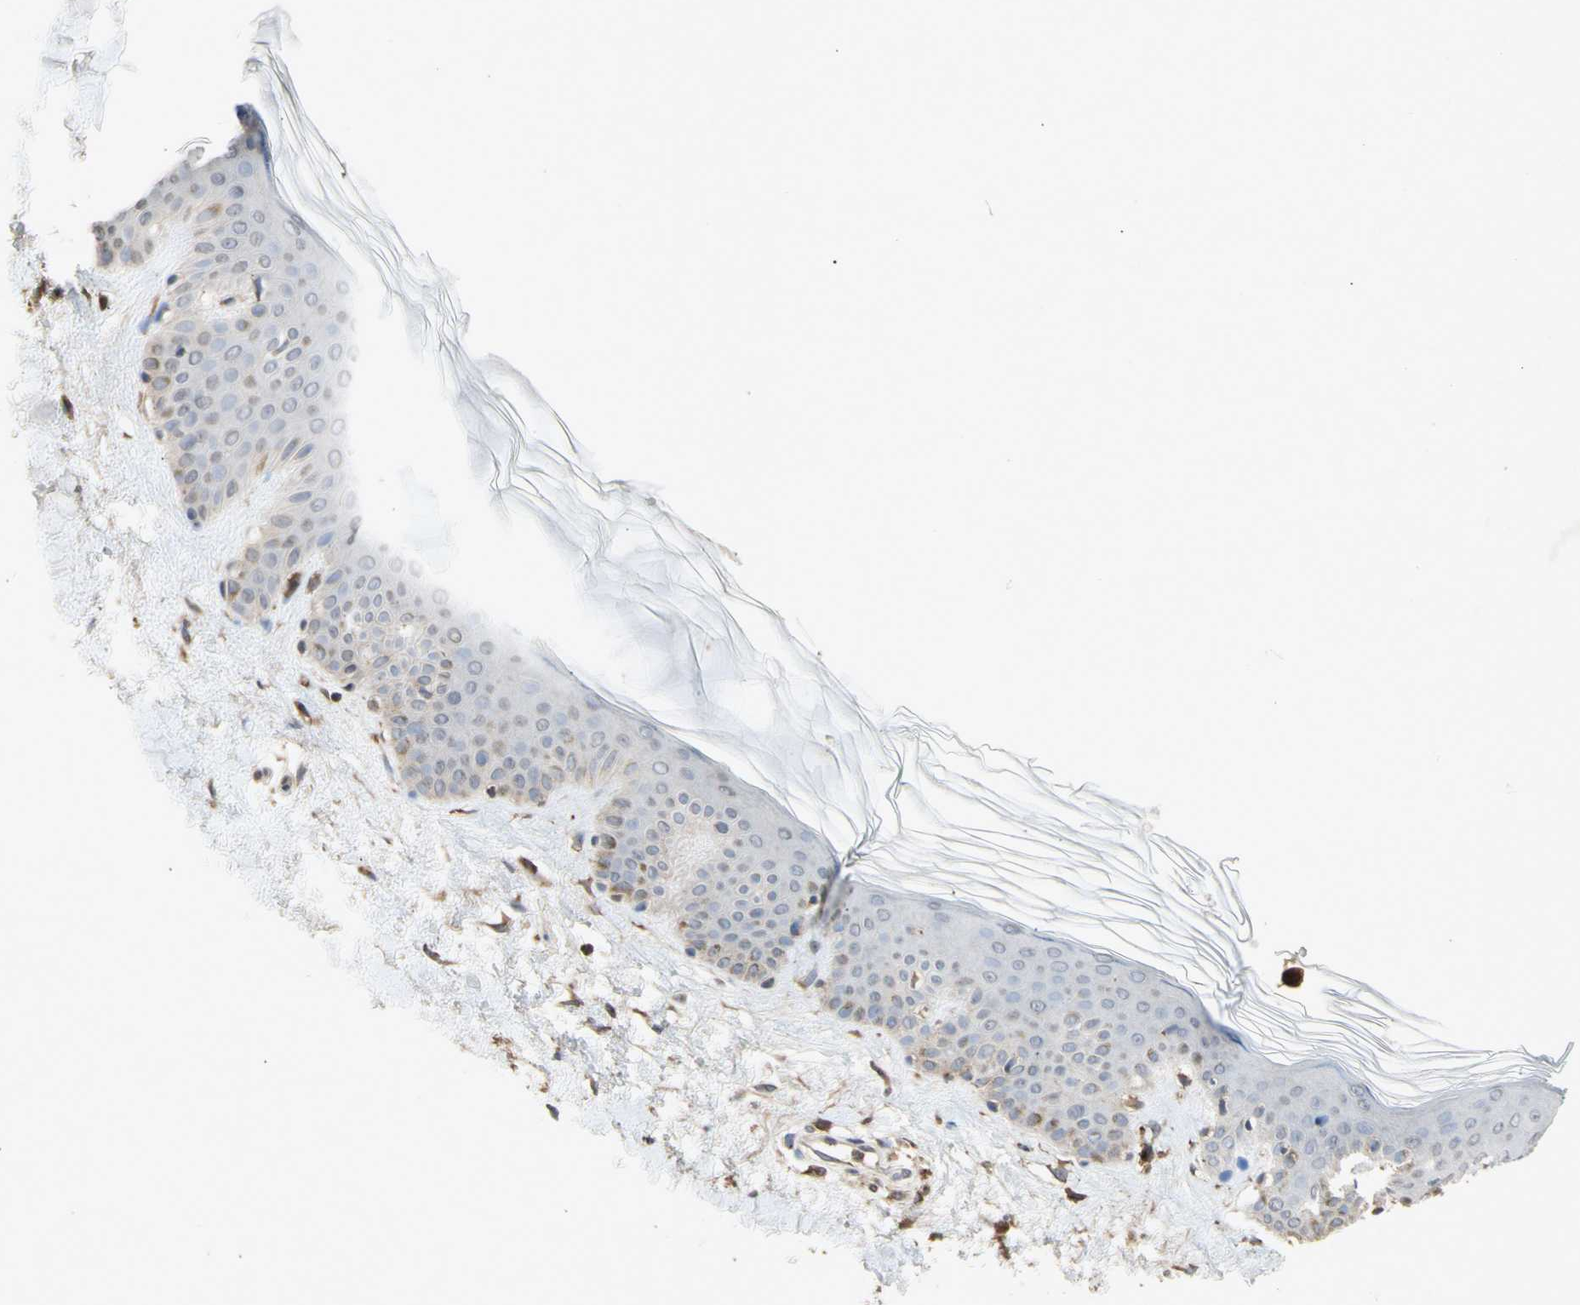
{"staining": {"intensity": "negative", "quantity": "none", "location": "none"}, "tissue": "skin", "cell_type": "Fibroblasts", "image_type": "normal", "snomed": [{"axis": "morphology", "description": "Normal tissue, NOS"}, {"axis": "topography", "description": "Skin"}], "caption": "Skin stained for a protein using IHC shows no staining fibroblasts.", "gene": "NECTIN3", "patient": {"sex": "male", "age": 67}}